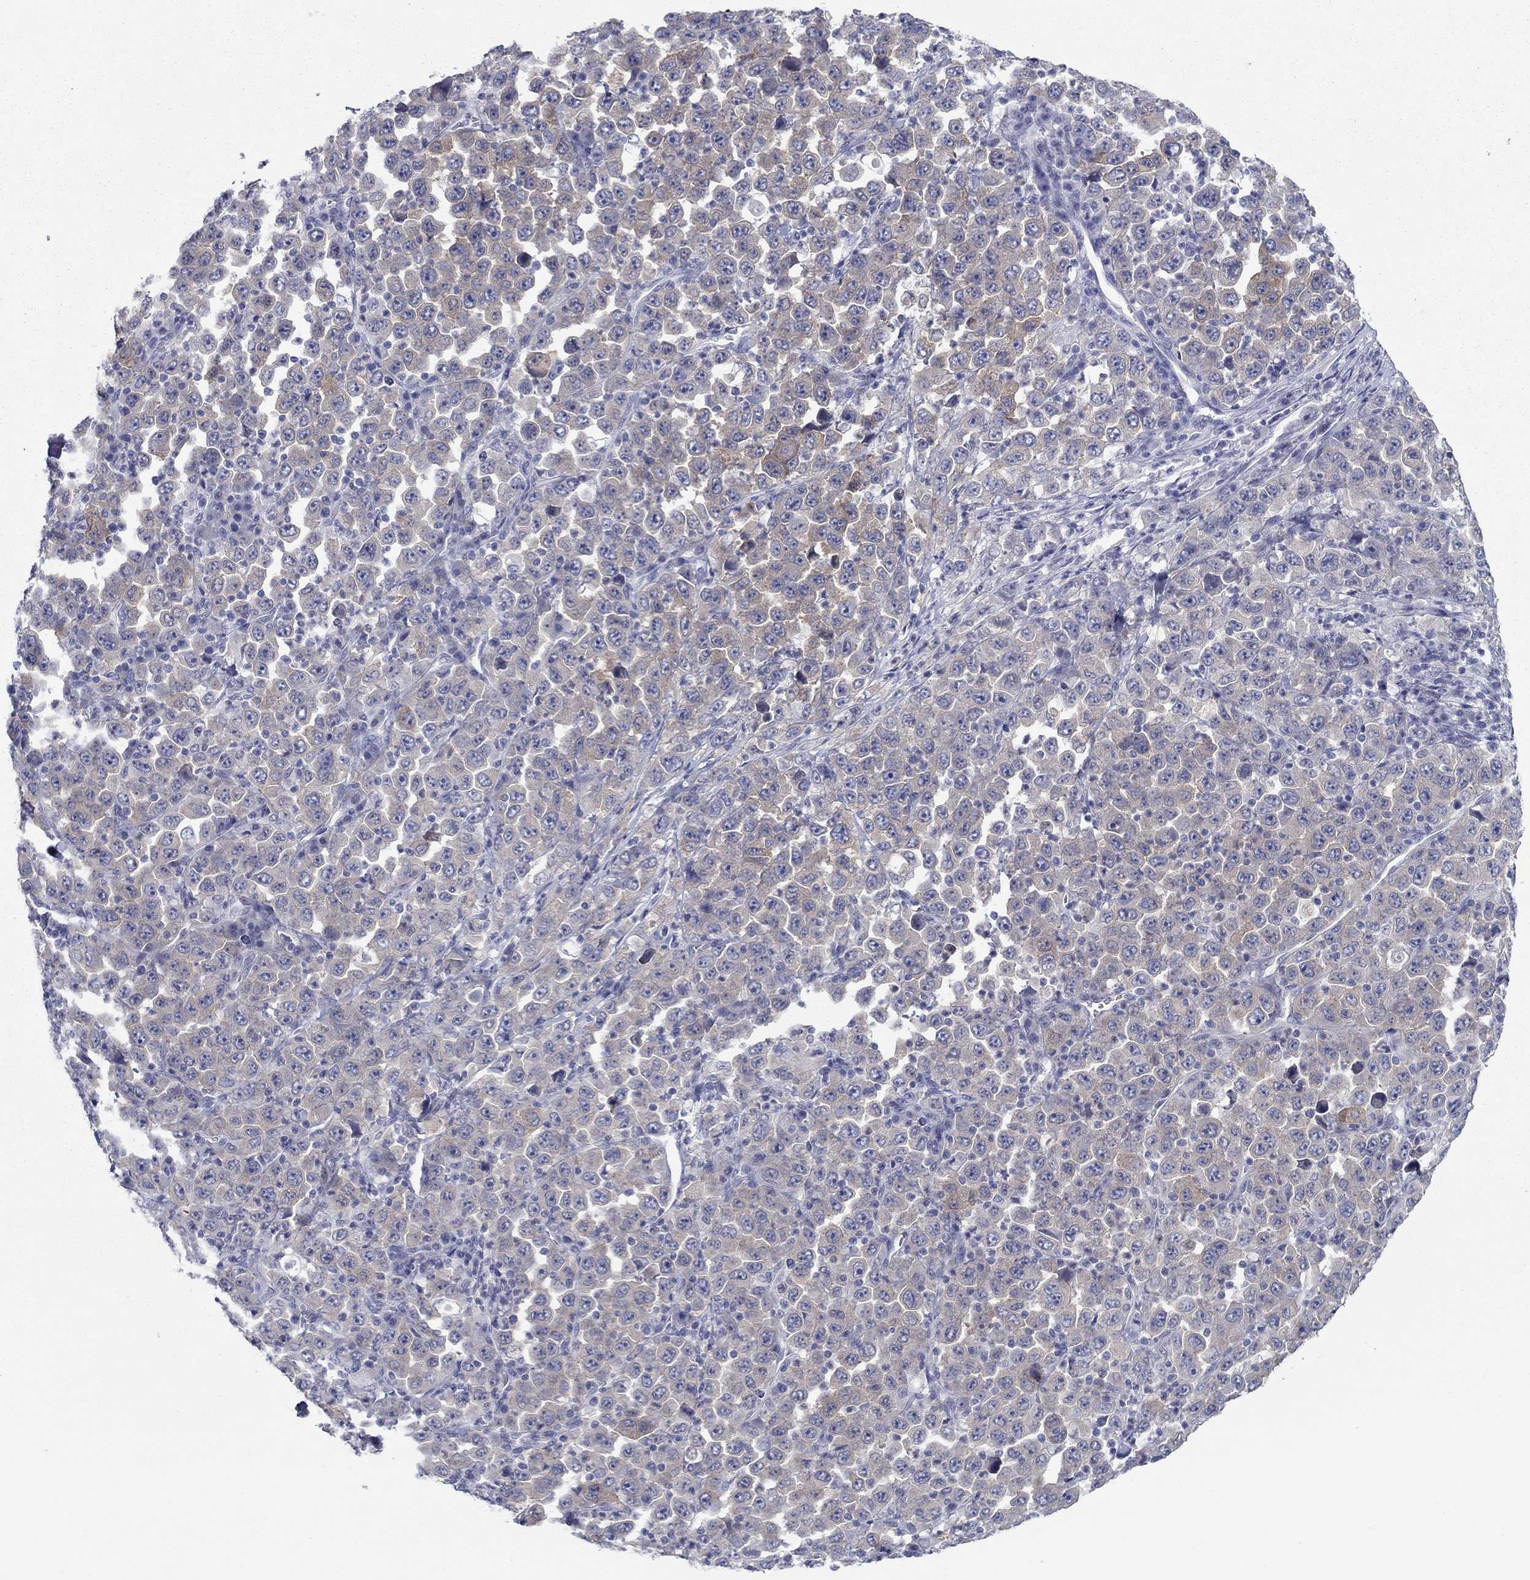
{"staining": {"intensity": "weak", "quantity": "<25%", "location": "cytoplasmic/membranous"}, "tissue": "stomach cancer", "cell_type": "Tumor cells", "image_type": "cancer", "snomed": [{"axis": "morphology", "description": "Normal tissue, NOS"}, {"axis": "morphology", "description": "Adenocarcinoma, NOS"}, {"axis": "topography", "description": "Stomach, upper"}, {"axis": "topography", "description": "Stomach"}], "caption": "Tumor cells show no significant positivity in stomach cancer (adenocarcinoma).", "gene": "PLS1", "patient": {"sex": "male", "age": 59}}